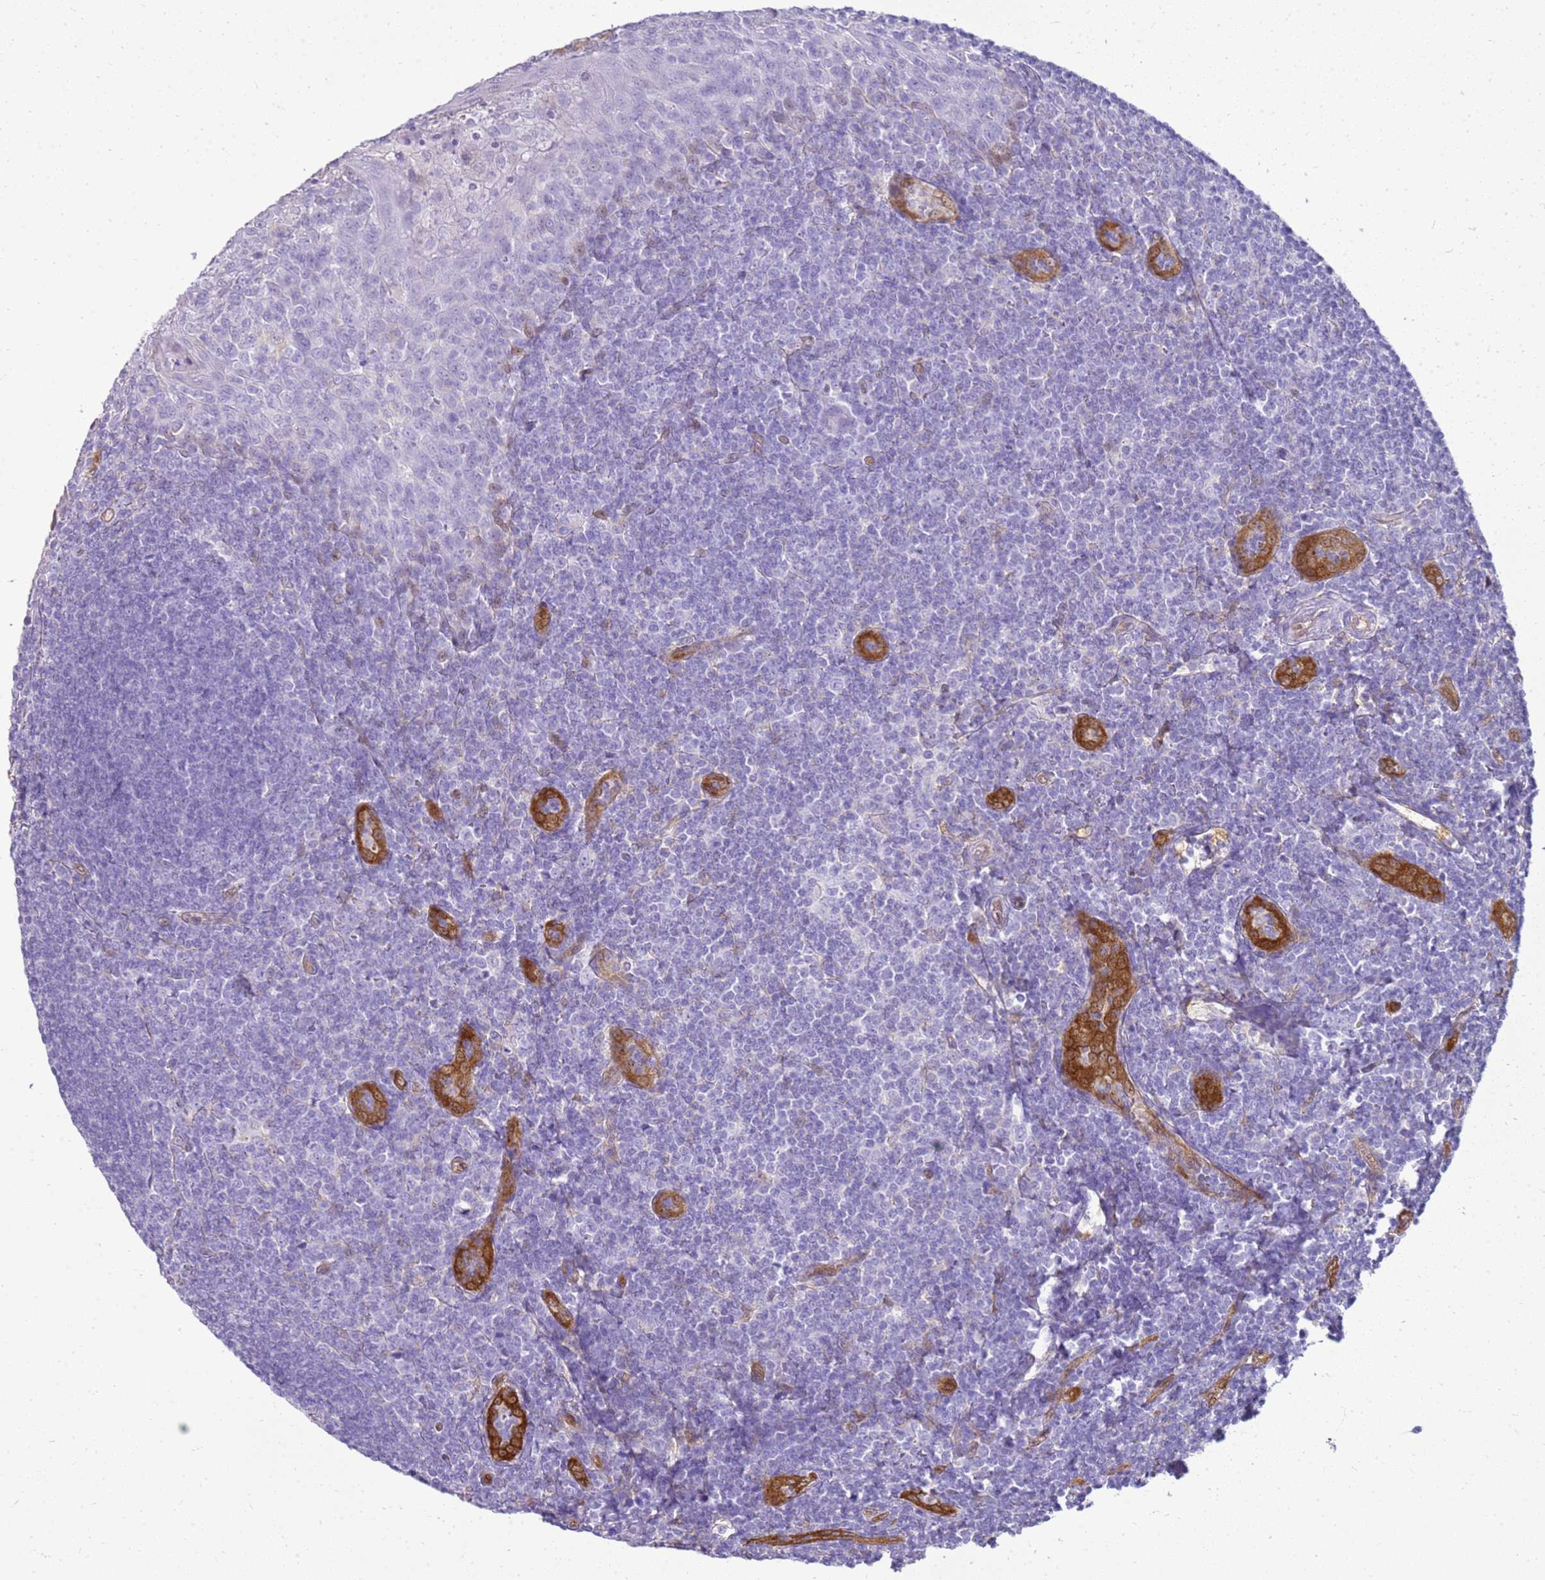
{"staining": {"intensity": "negative", "quantity": "none", "location": "none"}, "tissue": "tonsil", "cell_type": "Germinal center cells", "image_type": "normal", "snomed": [{"axis": "morphology", "description": "Normal tissue, NOS"}, {"axis": "topography", "description": "Tonsil"}], "caption": "This photomicrograph is of unremarkable tonsil stained with IHC to label a protein in brown with the nuclei are counter-stained blue. There is no staining in germinal center cells. (Stains: DAB (3,3'-diaminobenzidine) immunohistochemistry (IHC) with hematoxylin counter stain, Microscopy: brightfield microscopy at high magnification).", "gene": "SULT1E1", "patient": {"sex": "male", "age": 27}}